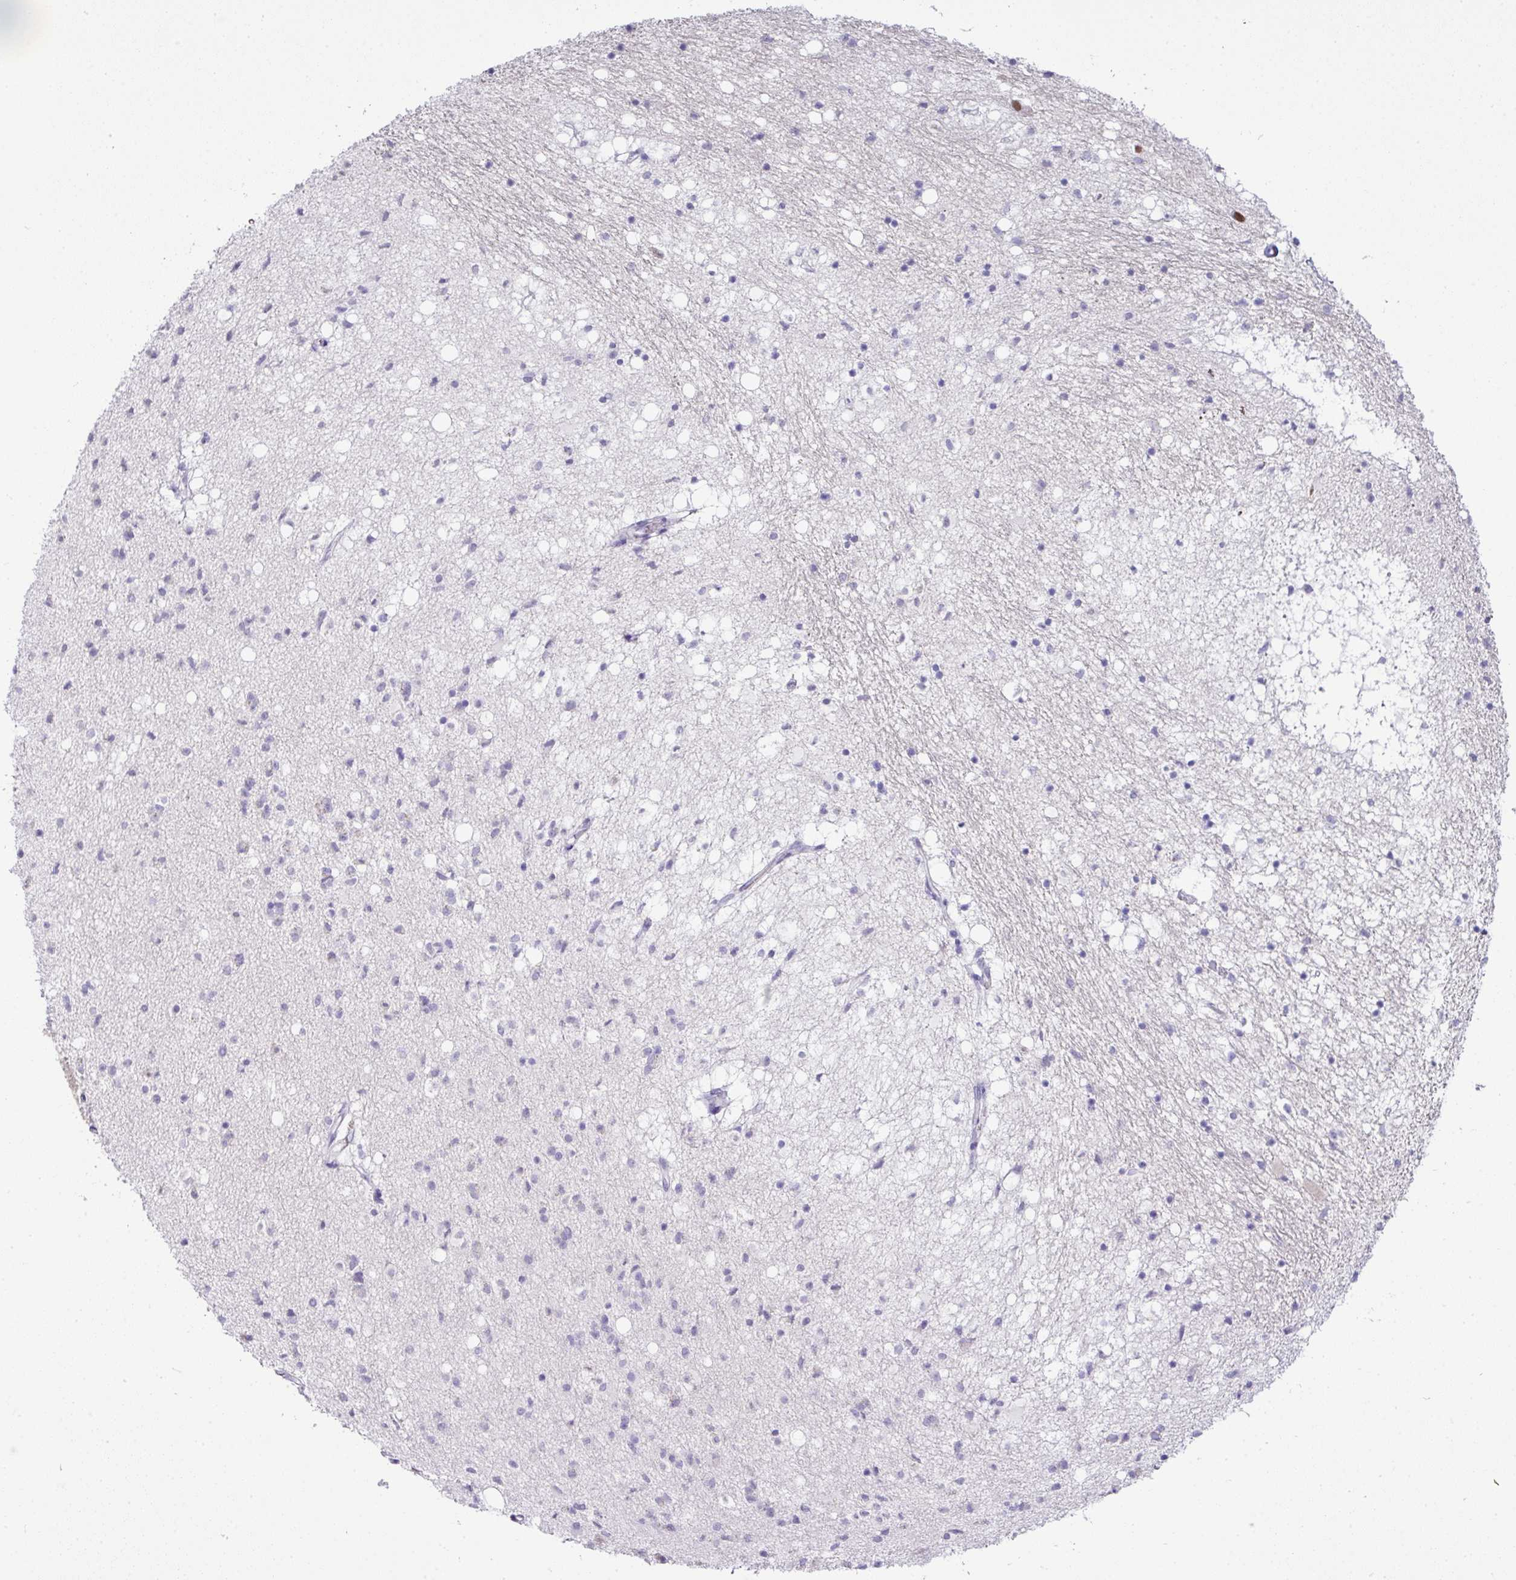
{"staining": {"intensity": "negative", "quantity": "none", "location": "none"}, "tissue": "caudate", "cell_type": "Glial cells", "image_type": "normal", "snomed": [{"axis": "morphology", "description": "Normal tissue, NOS"}, {"axis": "topography", "description": "Lateral ventricle wall"}], "caption": "Immunohistochemistry (IHC) of normal caudate shows no positivity in glial cells.", "gene": "BCL11A", "patient": {"sex": "male", "age": 58}}